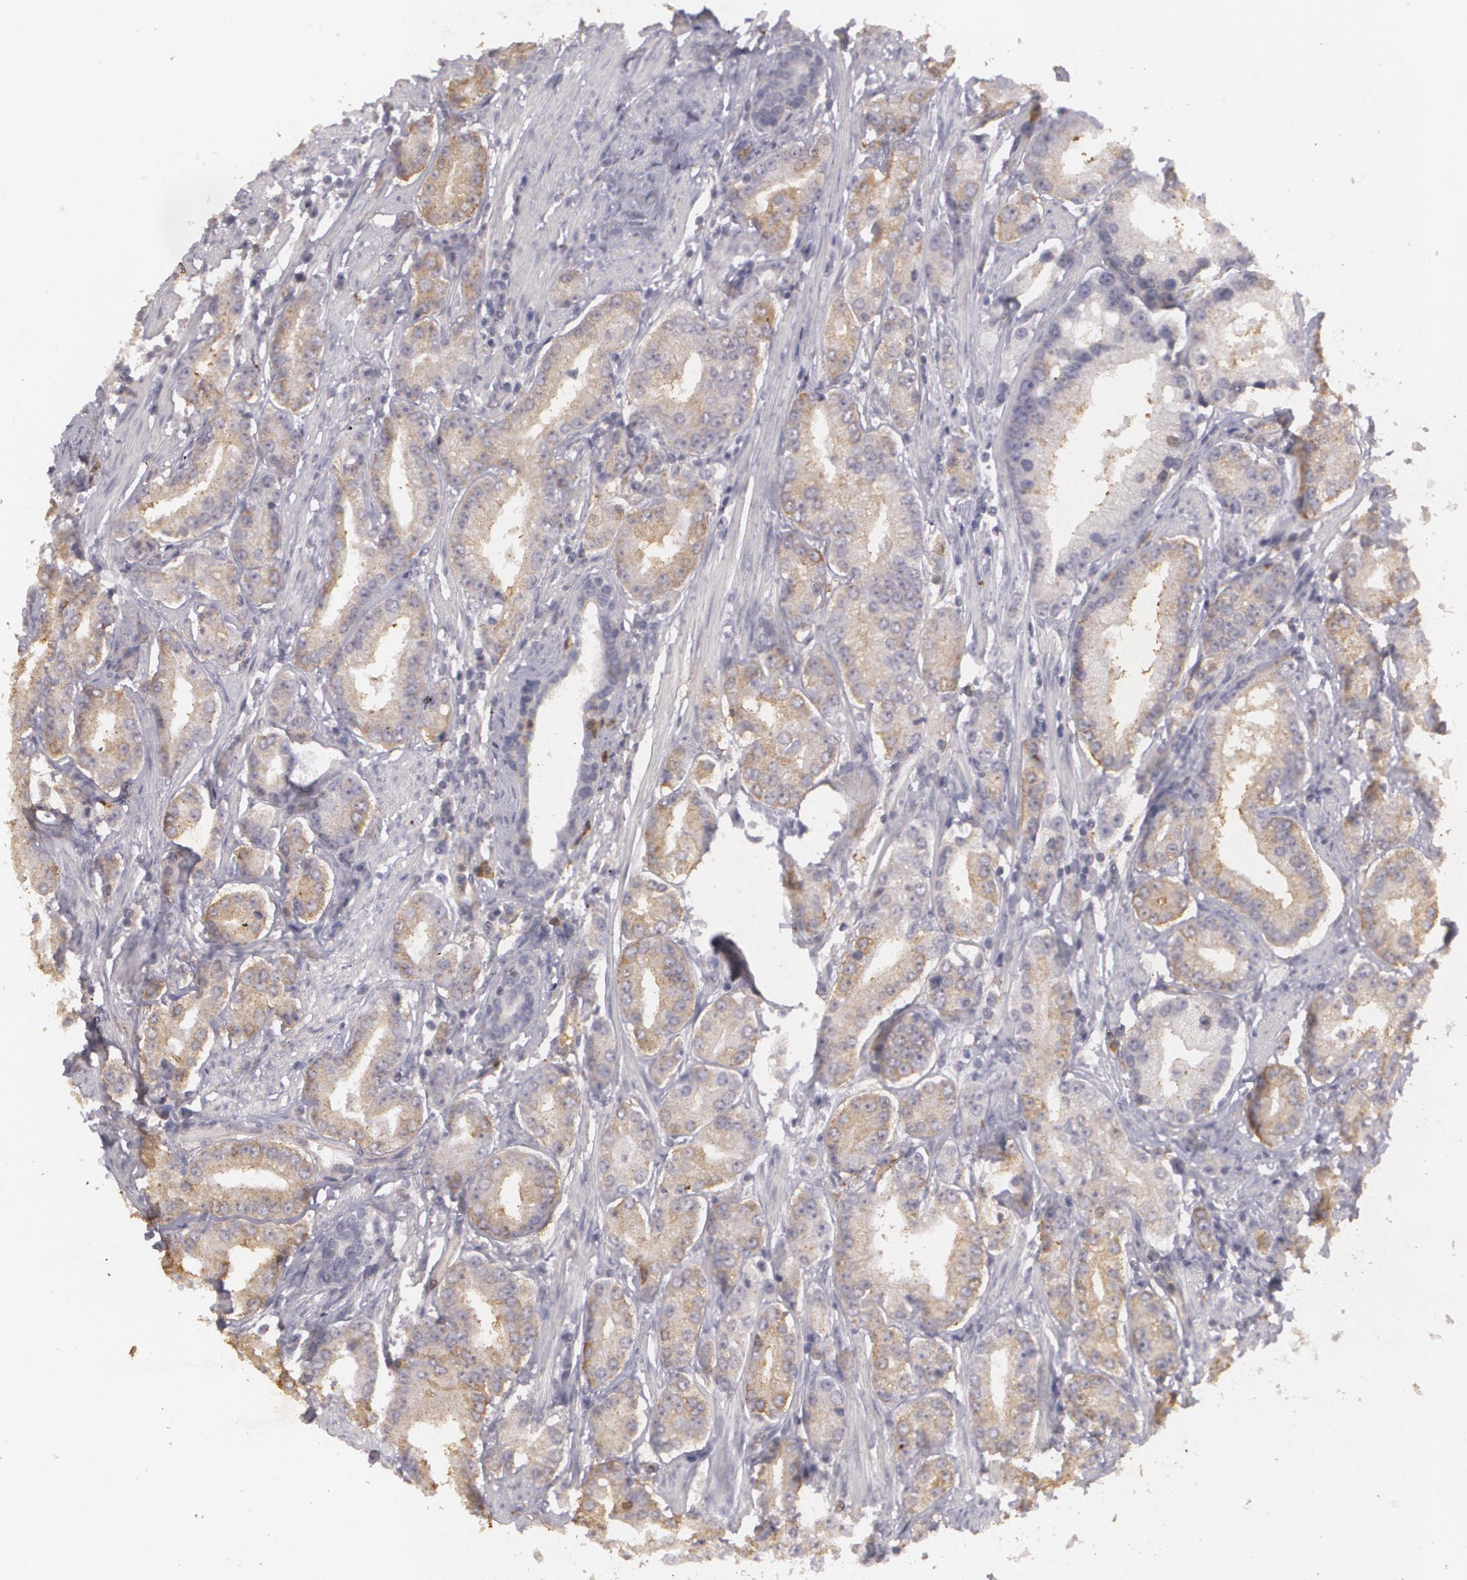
{"staining": {"intensity": "weak", "quantity": ">75%", "location": "cytoplasmic/membranous"}, "tissue": "prostate cancer", "cell_type": "Tumor cells", "image_type": "cancer", "snomed": [{"axis": "morphology", "description": "Adenocarcinoma, Medium grade"}, {"axis": "topography", "description": "Prostate"}], "caption": "Immunohistochemical staining of human prostate cancer reveals low levels of weak cytoplasmic/membranous protein staining in about >75% of tumor cells.", "gene": "KCNA4", "patient": {"sex": "male", "age": 72}}